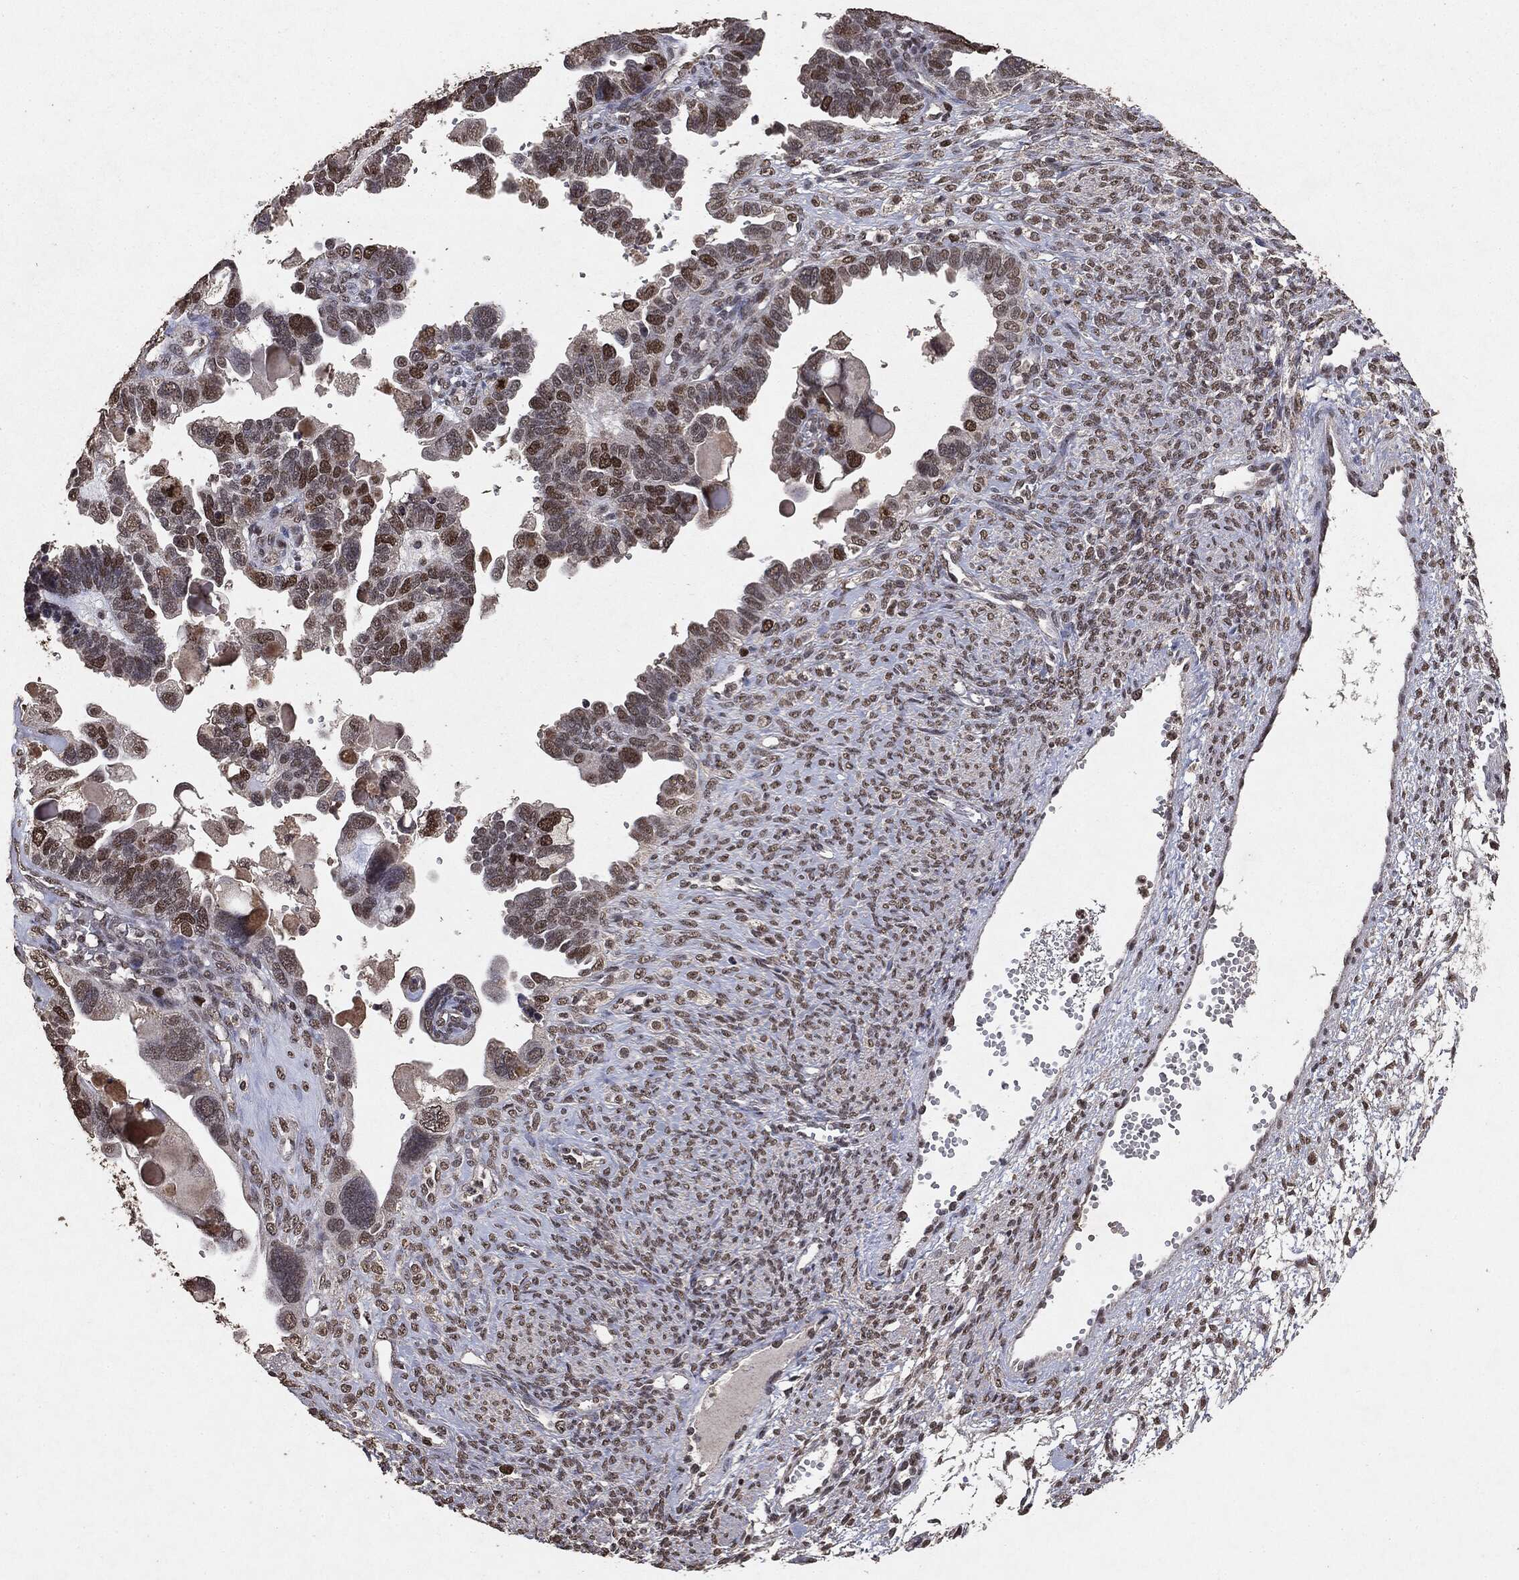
{"staining": {"intensity": "strong", "quantity": "<25%", "location": "nuclear"}, "tissue": "ovarian cancer", "cell_type": "Tumor cells", "image_type": "cancer", "snomed": [{"axis": "morphology", "description": "Cystadenocarcinoma, serous, NOS"}, {"axis": "topography", "description": "Ovary"}], "caption": "Strong nuclear staining for a protein is seen in approximately <25% of tumor cells of ovarian serous cystadenocarcinoma using immunohistochemistry (IHC).", "gene": "RAD18", "patient": {"sex": "female", "age": 51}}